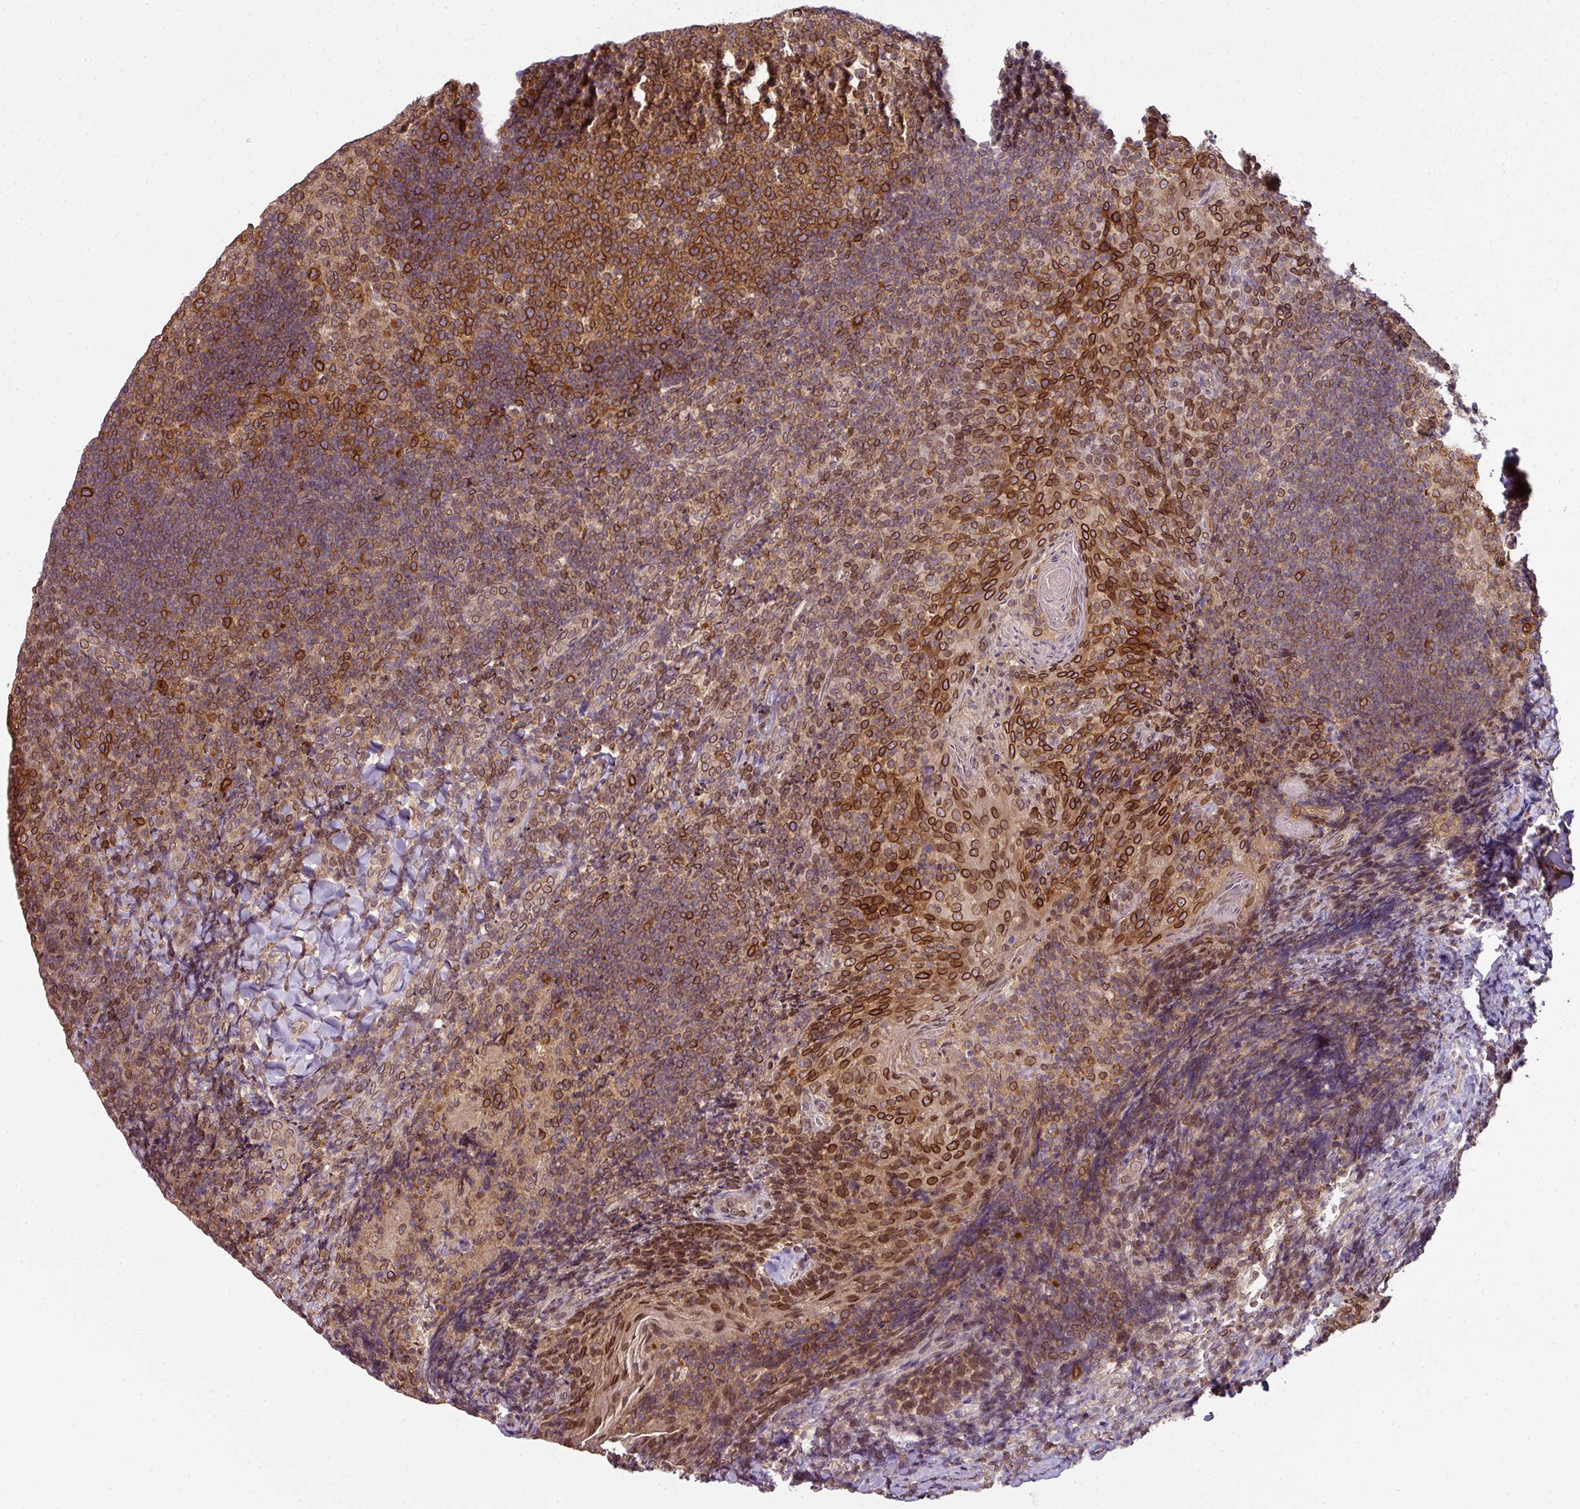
{"staining": {"intensity": "strong", "quantity": ">75%", "location": "cytoplasmic/membranous,nuclear"}, "tissue": "tonsil", "cell_type": "Germinal center cells", "image_type": "normal", "snomed": [{"axis": "morphology", "description": "Normal tissue, NOS"}, {"axis": "topography", "description": "Tonsil"}], "caption": "A brown stain labels strong cytoplasmic/membranous,nuclear staining of a protein in germinal center cells of unremarkable tonsil. The protein is shown in brown color, while the nuclei are stained blue.", "gene": "RANGAP1", "patient": {"sex": "female", "age": 10}}